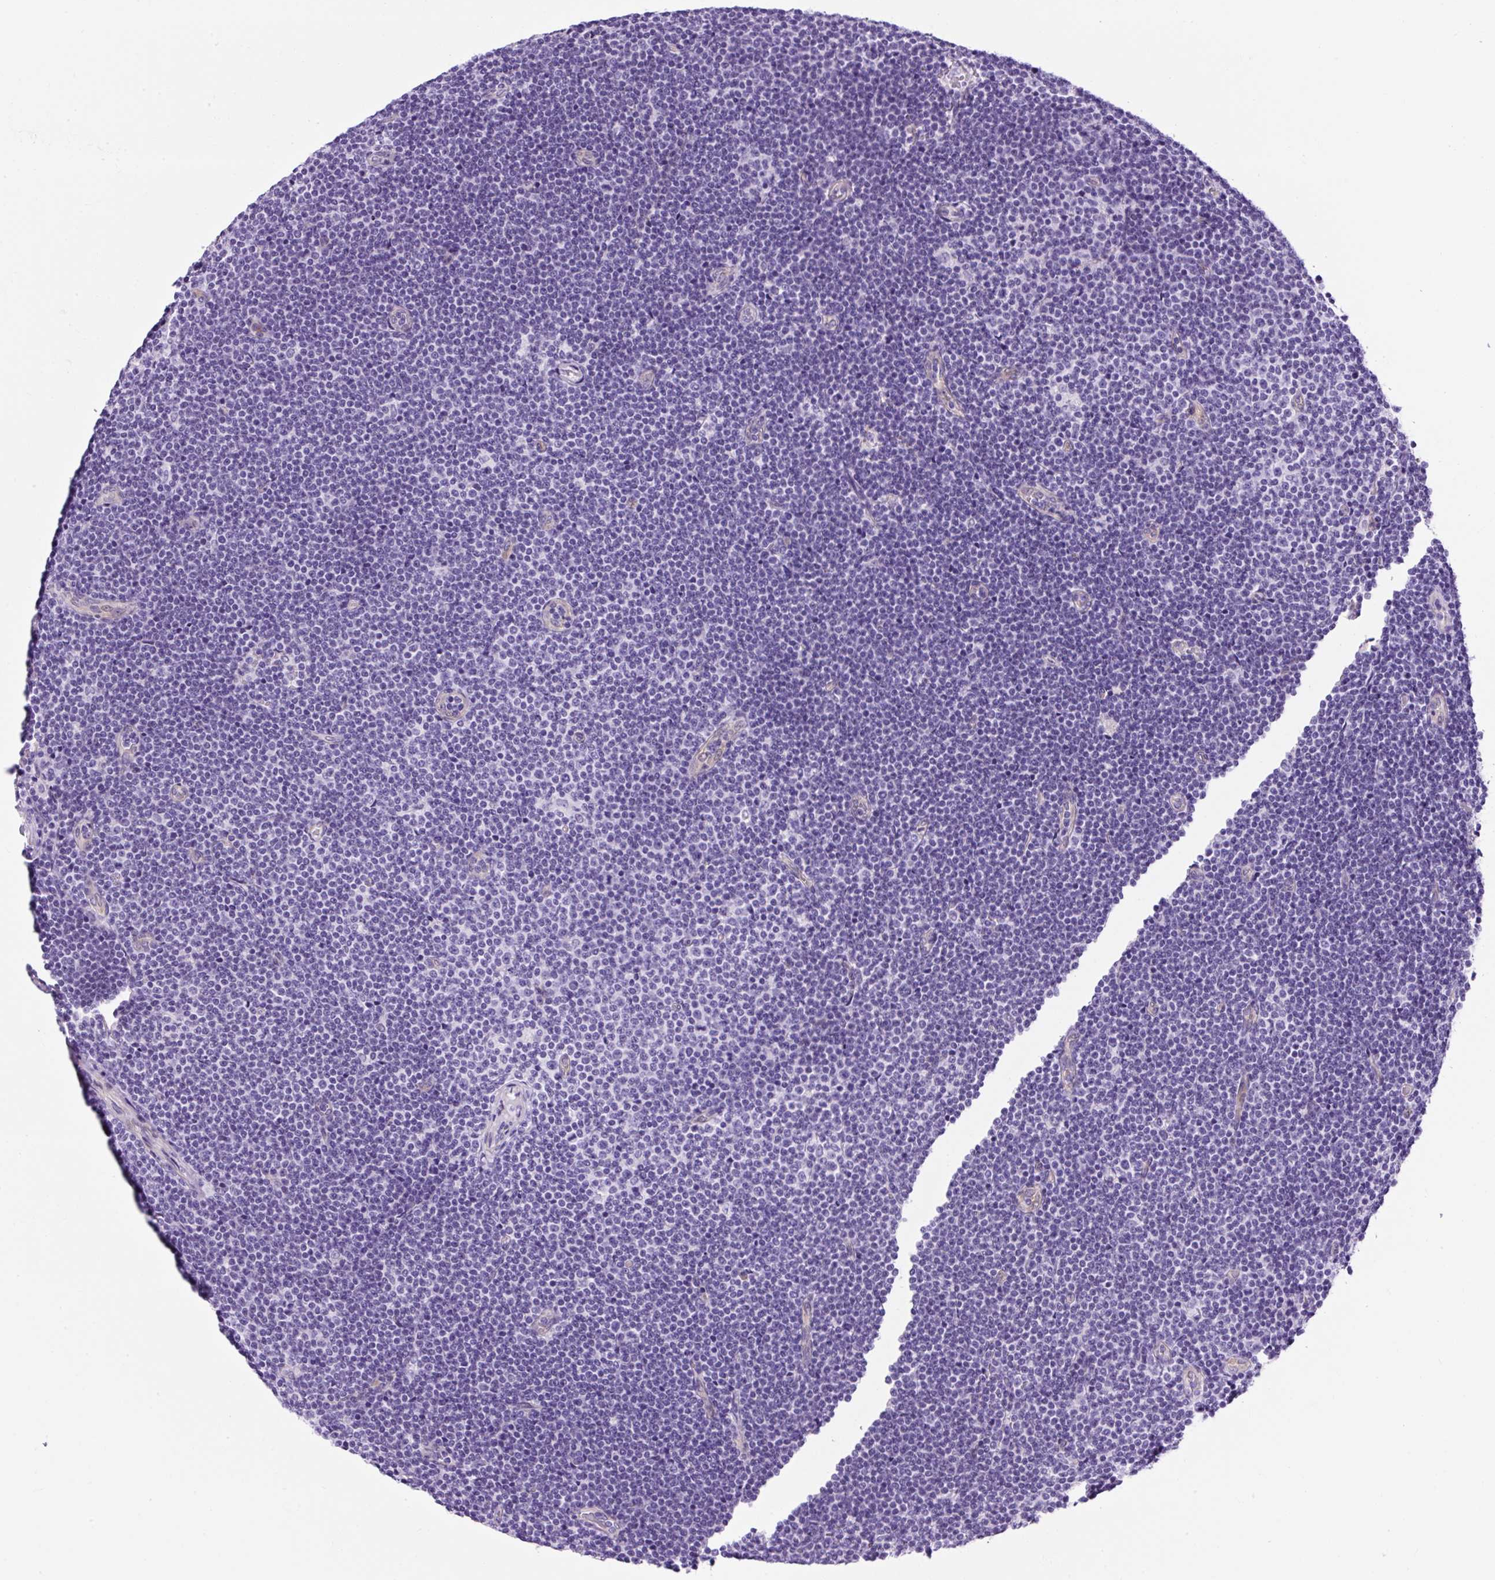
{"staining": {"intensity": "negative", "quantity": "none", "location": "none"}, "tissue": "lymphoma", "cell_type": "Tumor cells", "image_type": "cancer", "snomed": [{"axis": "morphology", "description": "Malignant lymphoma, non-Hodgkin's type, Low grade"}, {"axis": "topography", "description": "Lymph node"}], "caption": "Malignant lymphoma, non-Hodgkin's type (low-grade) was stained to show a protein in brown. There is no significant expression in tumor cells.", "gene": "KRT12", "patient": {"sex": "male", "age": 48}}